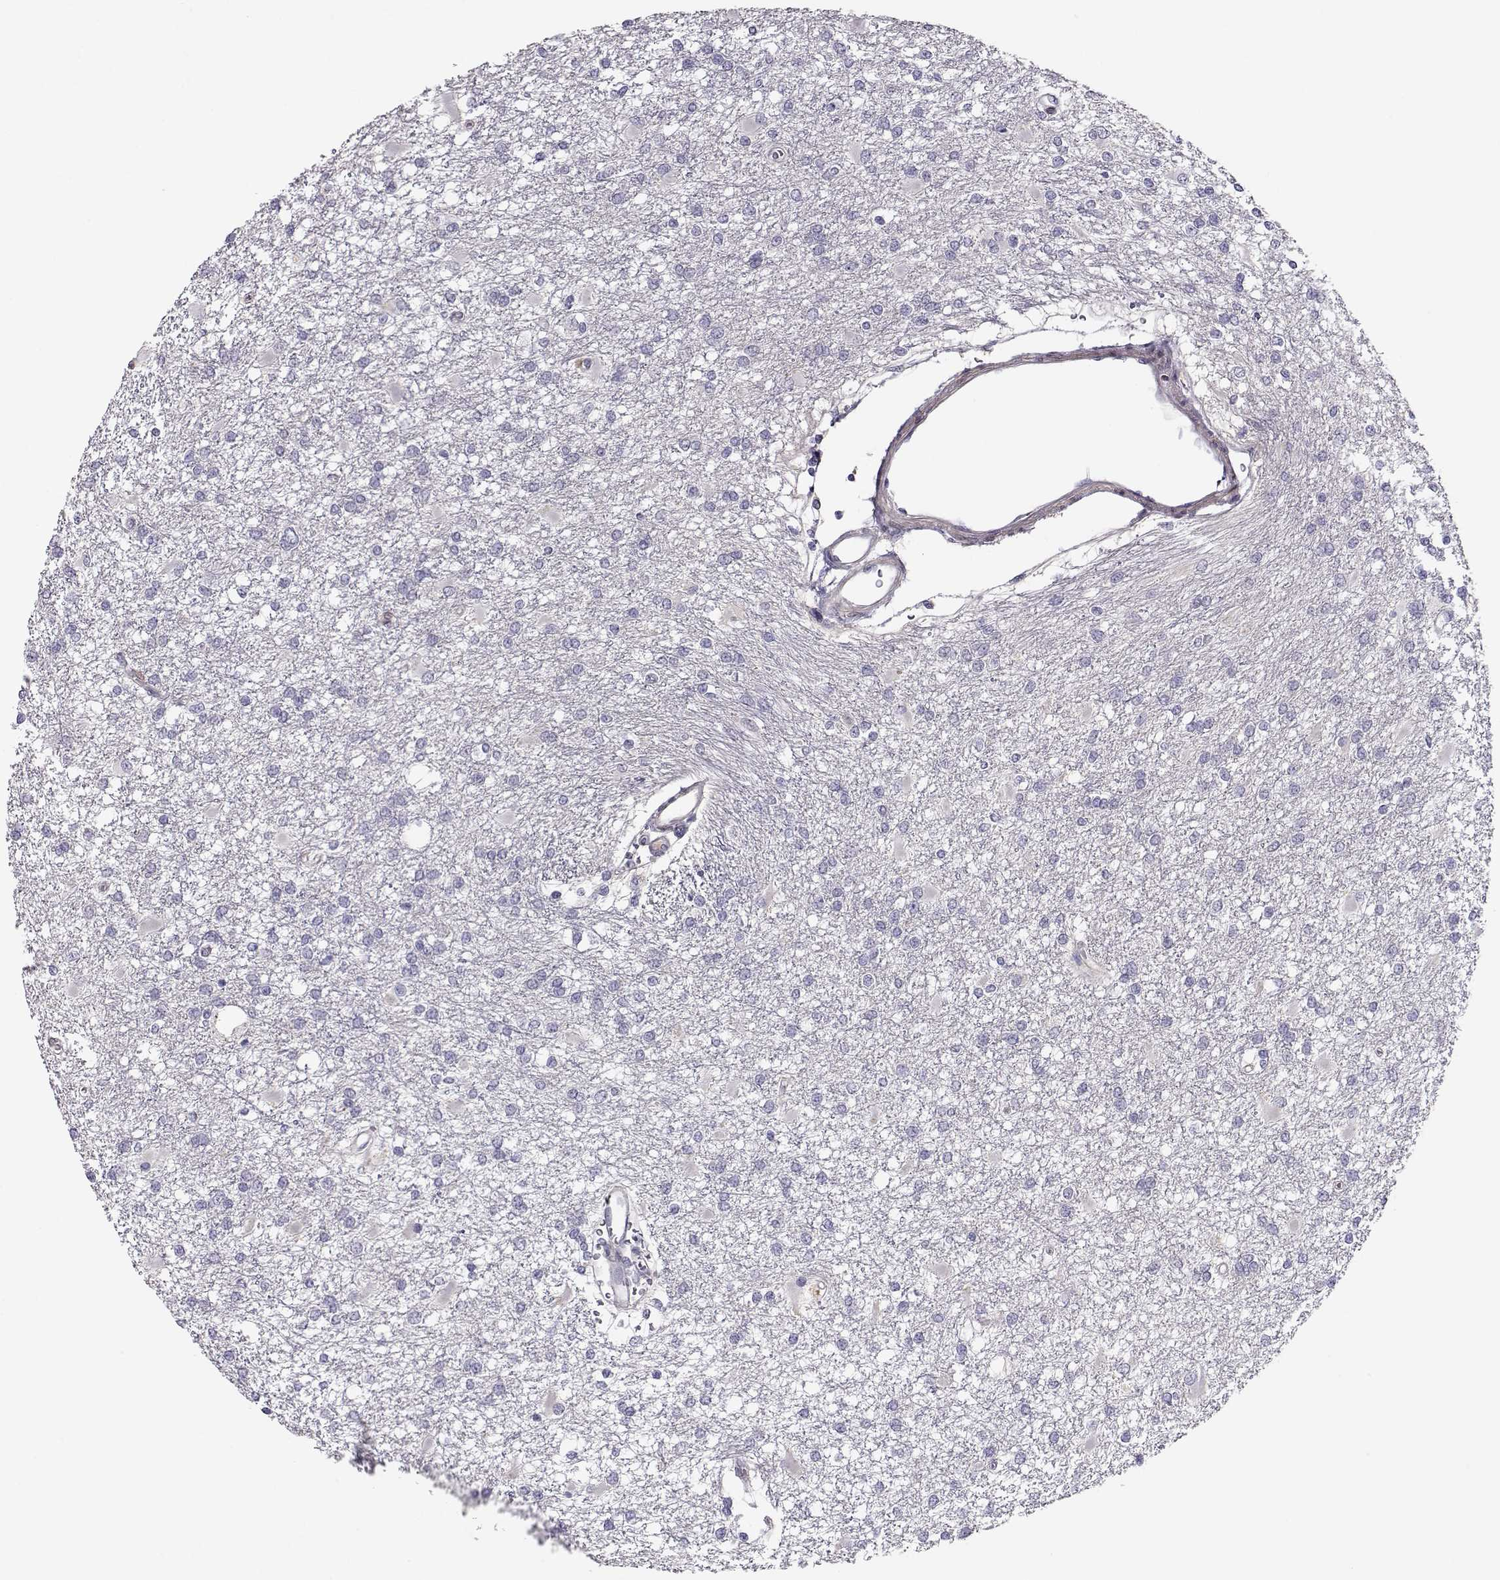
{"staining": {"intensity": "negative", "quantity": "none", "location": "none"}, "tissue": "glioma", "cell_type": "Tumor cells", "image_type": "cancer", "snomed": [{"axis": "morphology", "description": "Glioma, malignant, High grade"}, {"axis": "topography", "description": "Cerebral cortex"}], "caption": "This is an IHC histopathology image of malignant glioma (high-grade). There is no positivity in tumor cells.", "gene": "CRX", "patient": {"sex": "male", "age": 79}}